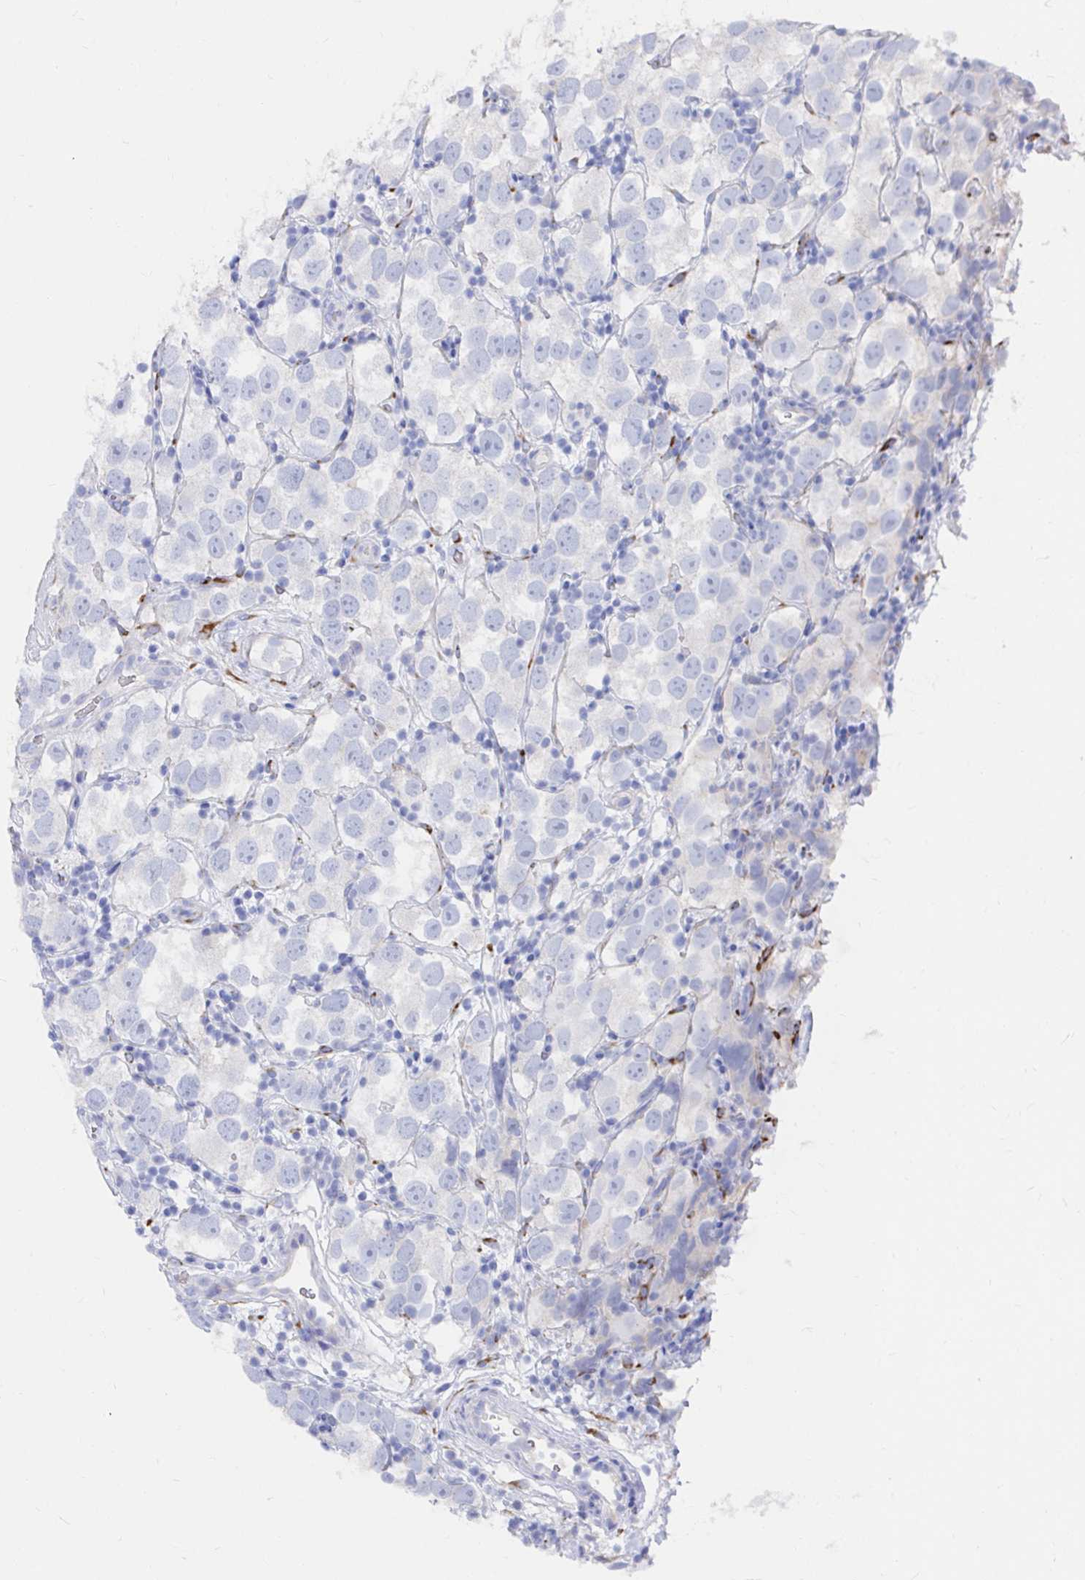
{"staining": {"intensity": "negative", "quantity": "none", "location": "none"}, "tissue": "testis cancer", "cell_type": "Tumor cells", "image_type": "cancer", "snomed": [{"axis": "morphology", "description": "Seminoma, NOS"}, {"axis": "topography", "description": "Testis"}], "caption": "This is an immunohistochemistry histopathology image of human testis cancer (seminoma). There is no staining in tumor cells.", "gene": "LAMC3", "patient": {"sex": "male", "age": 26}}